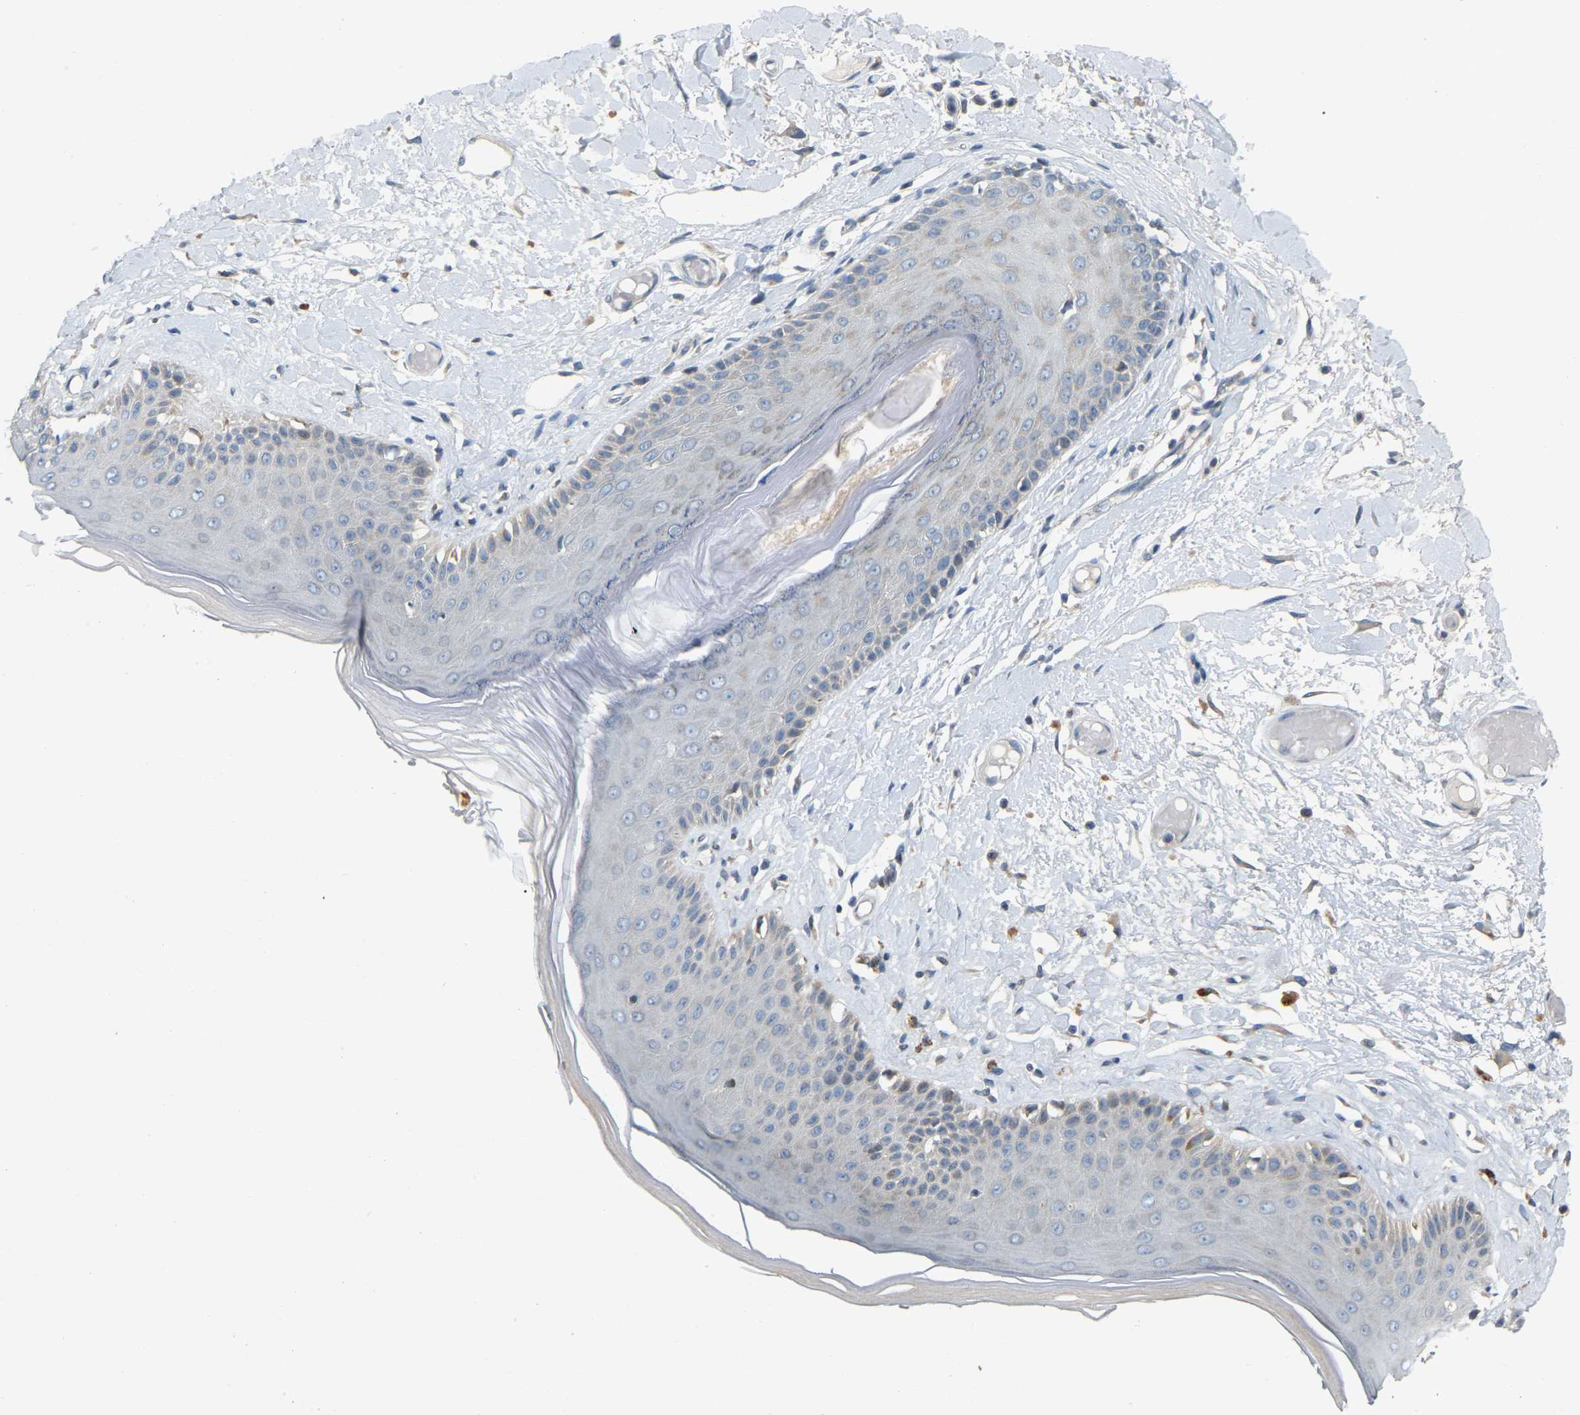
{"staining": {"intensity": "moderate", "quantity": "<25%", "location": "cytoplasmic/membranous"}, "tissue": "skin", "cell_type": "Epidermal cells", "image_type": "normal", "snomed": [{"axis": "morphology", "description": "Normal tissue, NOS"}, {"axis": "topography", "description": "Vulva"}], "caption": "High-power microscopy captured an immunohistochemistry histopathology image of benign skin, revealing moderate cytoplasmic/membranous staining in about <25% of epidermal cells.", "gene": "ENSG00000283765", "patient": {"sex": "female", "age": 73}}